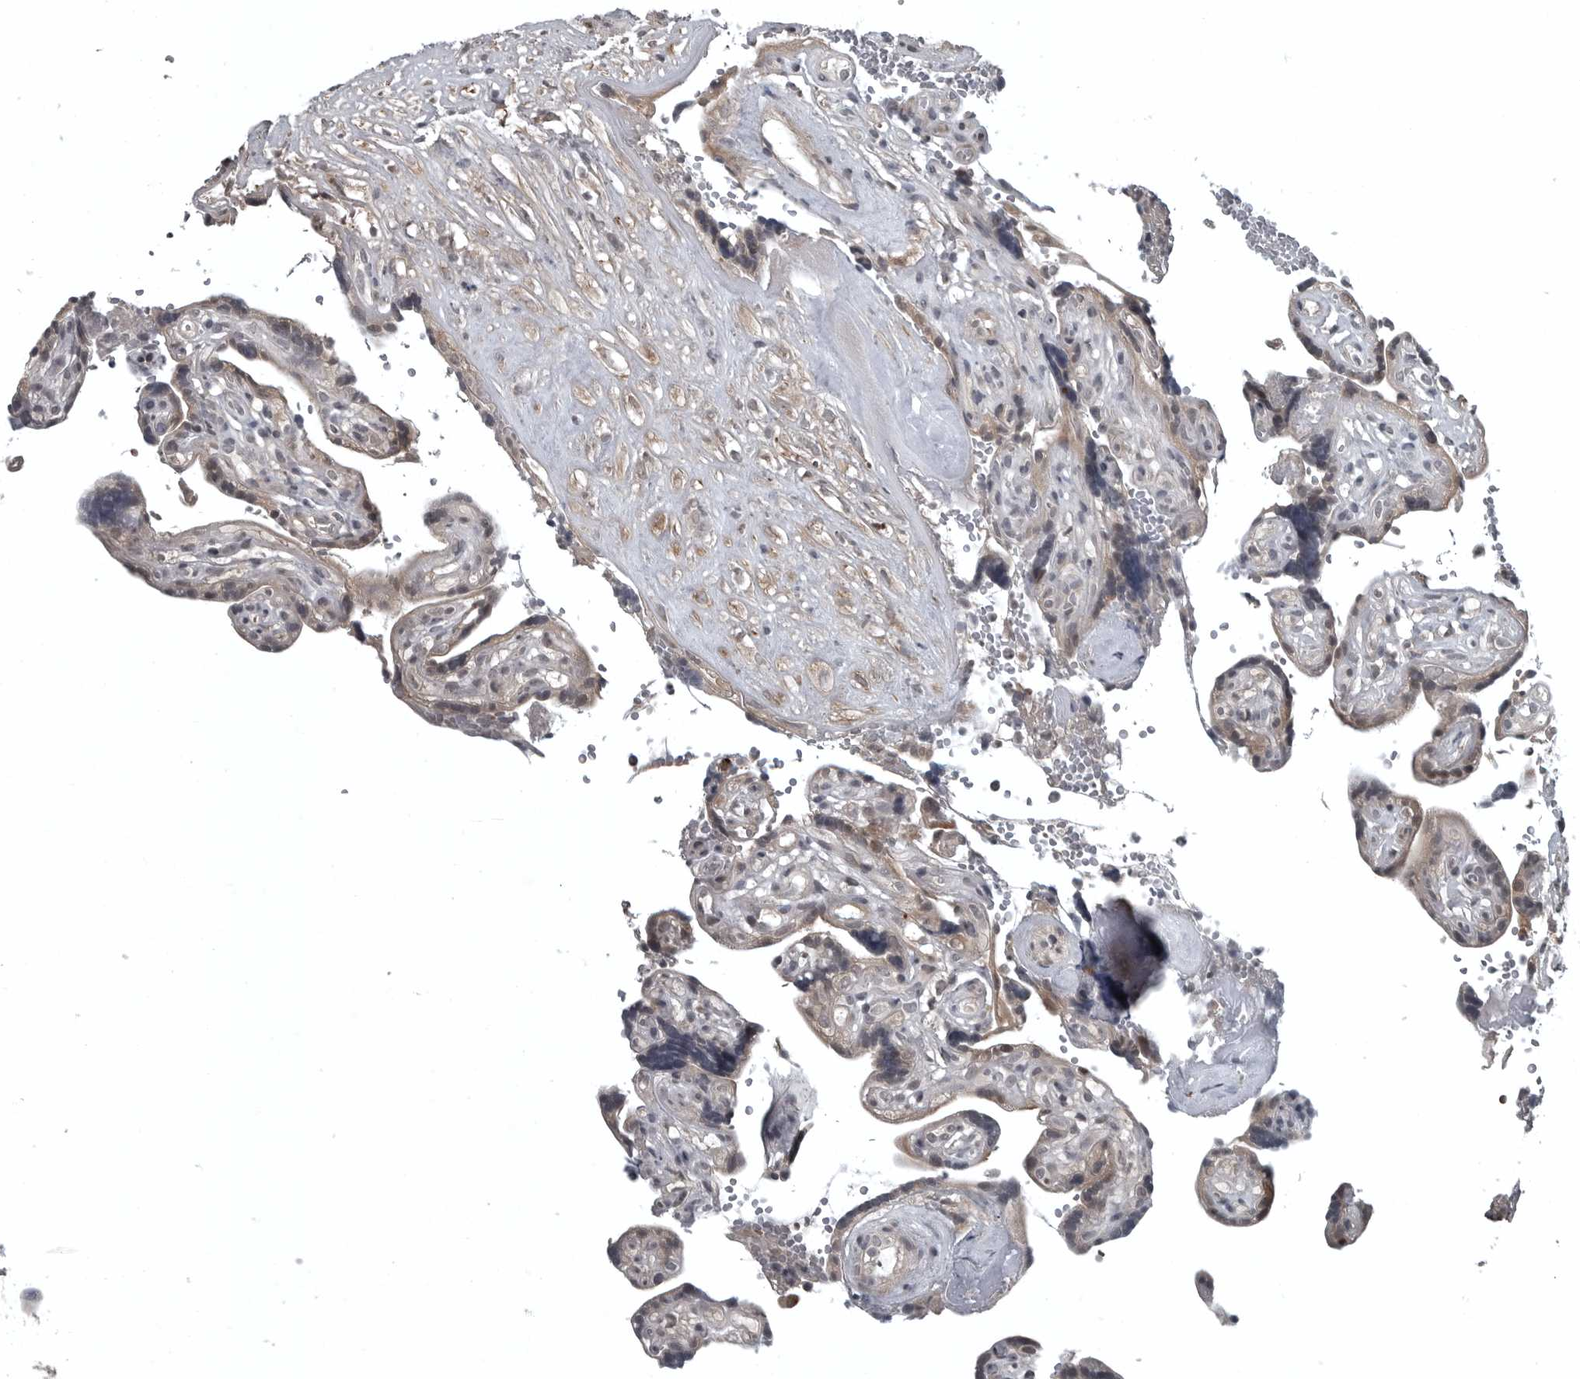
{"staining": {"intensity": "moderate", "quantity": "25%-75%", "location": "cytoplasmic/membranous,nuclear"}, "tissue": "placenta", "cell_type": "Decidual cells", "image_type": "normal", "snomed": [{"axis": "morphology", "description": "Normal tissue, NOS"}, {"axis": "topography", "description": "Placenta"}], "caption": "Protein expression analysis of unremarkable human placenta reveals moderate cytoplasmic/membranous,nuclear expression in approximately 25%-75% of decidual cells.", "gene": "GAK", "patient": {"sex": "female", "age": 30}}